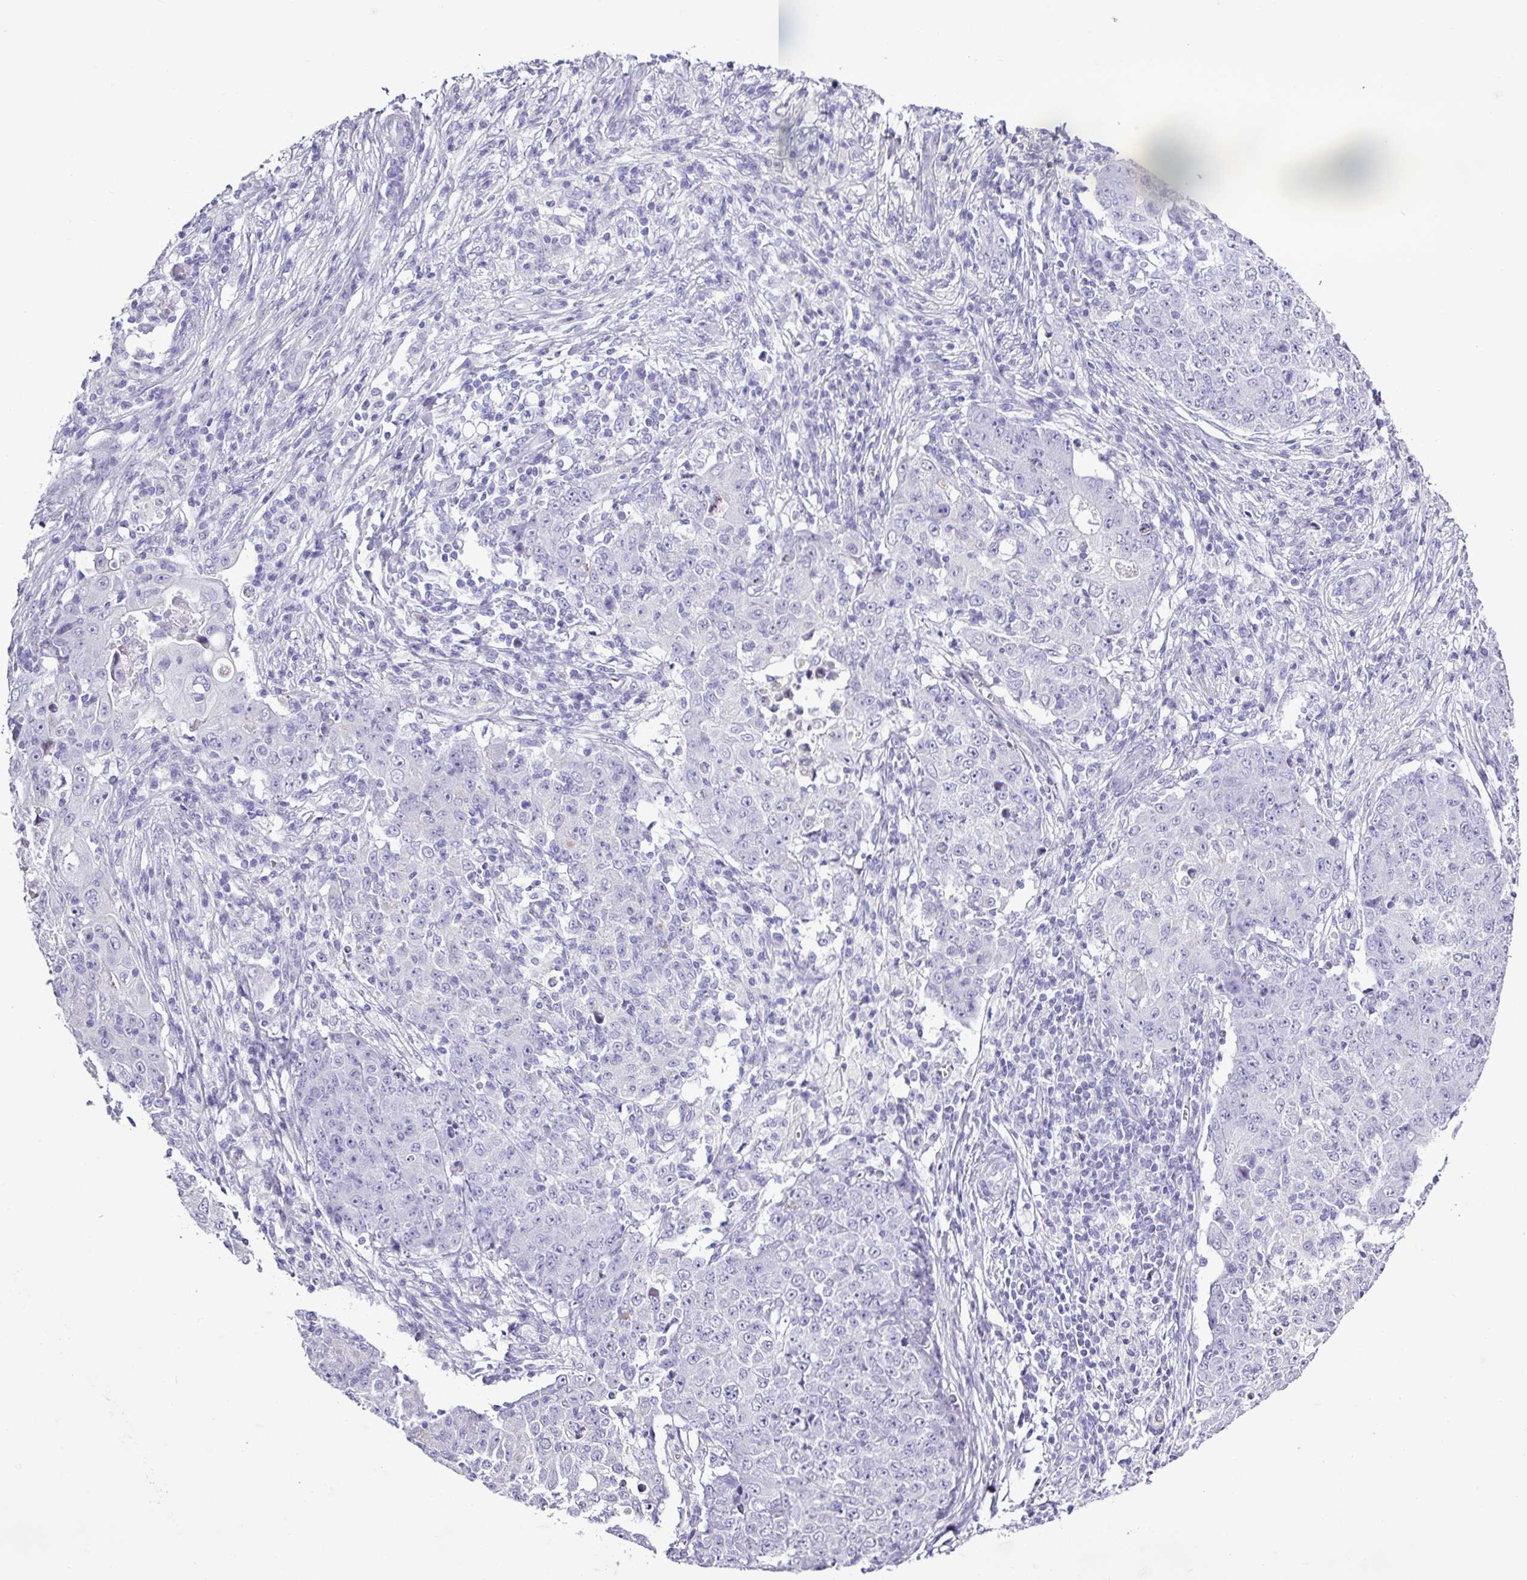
{"staining": {"intensity": "negative", "quantity": "none", "location": "none"}, "tissue": "ovarian cancer", "cell_type": "Tumor cells", "image_type": "cancer", "snomed": [{"axis": "morphology", "description": "Carcinoma, endometroid"}, {"axis": "topography", "description": "Ovary"}], "caption": "Tumor cells show no significant expression in endometroid carcinoma (ovarian).", "gene": "ALDH3A1", "patient": {"sex": "female", "age": 42}}